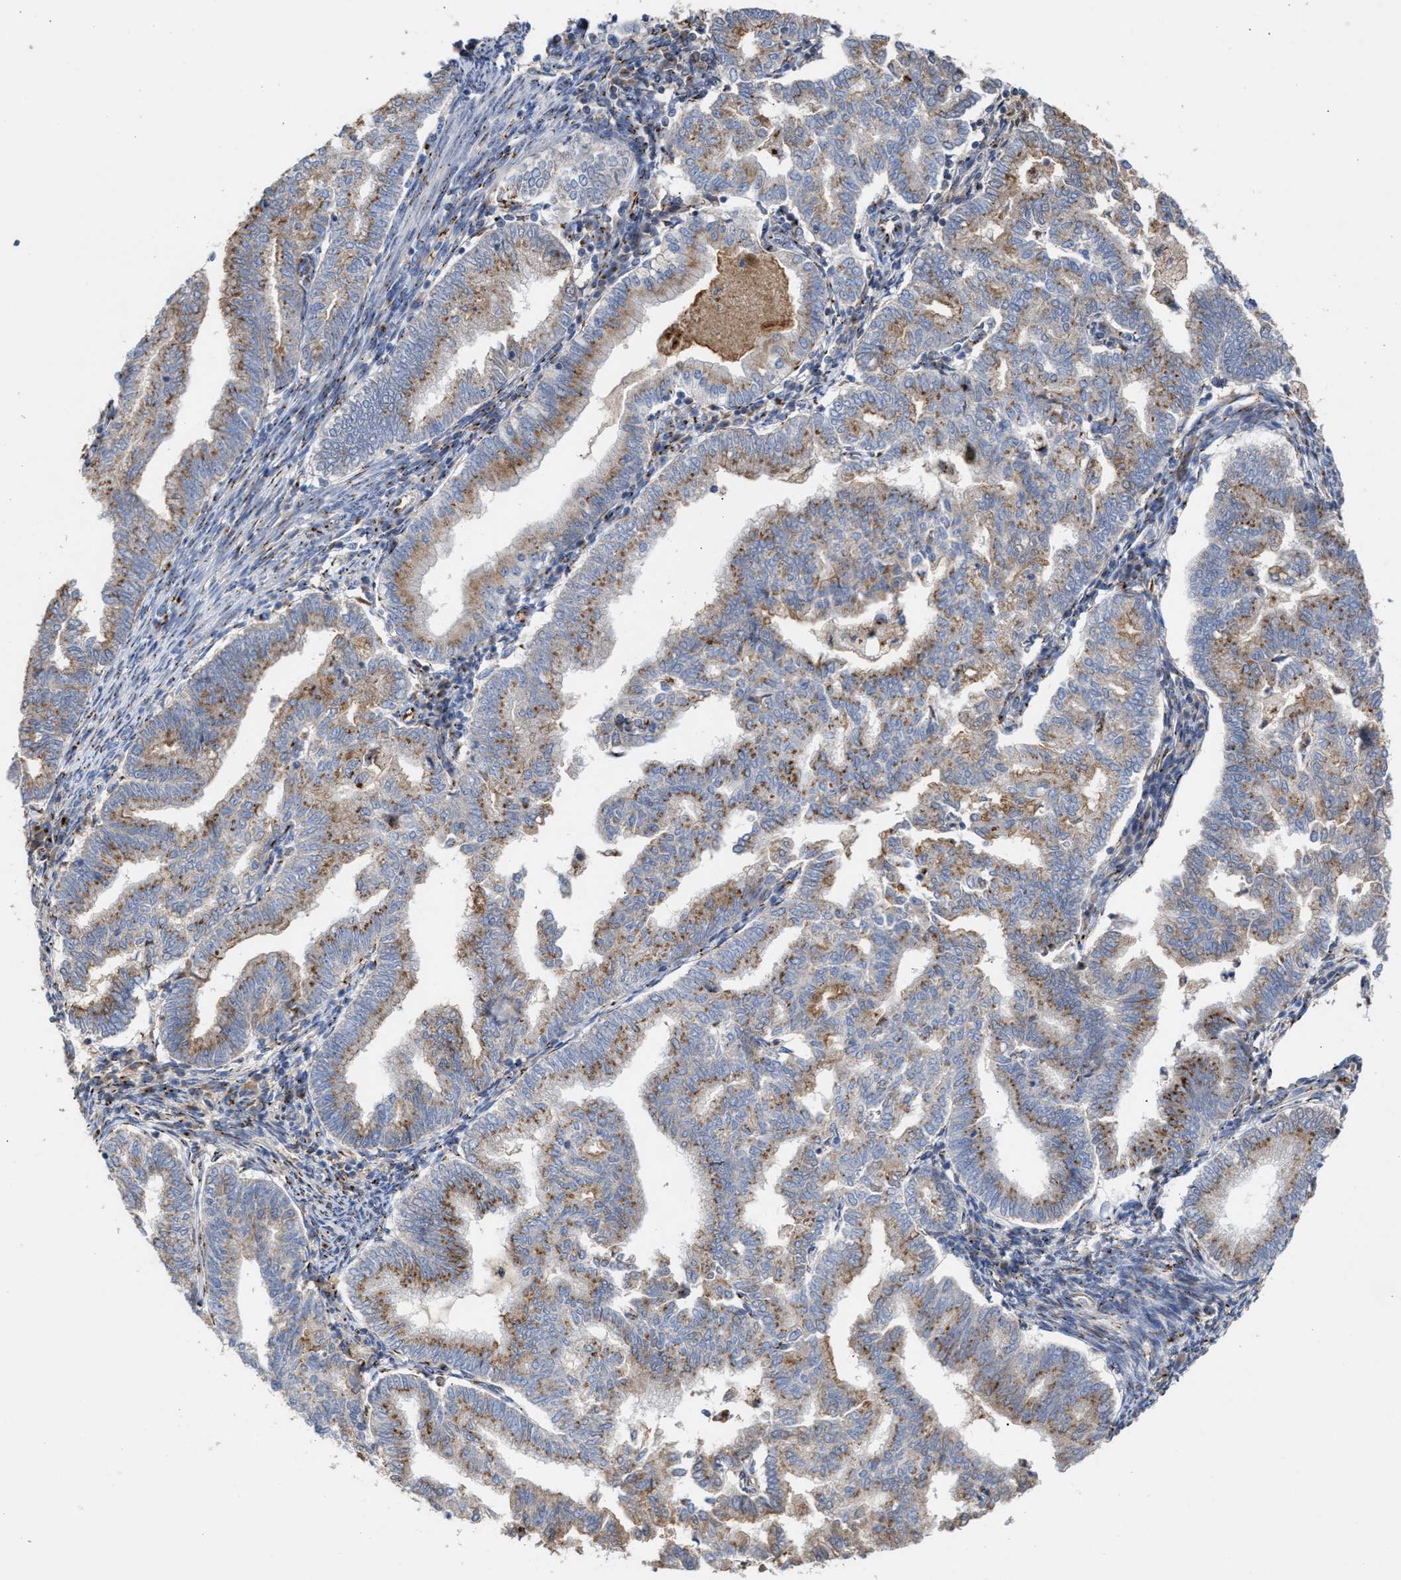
{"staining": {"intensity": "moderate", "quantity": ">75%", "location": "cytoplasmic/membranous"}, "tissue": "endometrial cancer", "cell_type": "Tumor cells", "image_type": "cancer", "snomed": [{"axis": "morphology", "description": "Polyp, NOS"}, {"axis": "morphology", "description": "Adenocarcinoma, NOS"}, {"axis": "morphology", "description": "Adenoma, NOS"}, {"axis": "topography", "description": "Endometrium"}], "caption": "Brown immunohistochemical staining in endometrial cancer (adenoma) exhibits moderate cytoplasmic/membranous expression in about >75% of tumor cells. (DAB IHC, brown staining for protein, blue staining for nuclei).", "gene": "CCL2", "patient": {"sex": "female", "age": 79}}